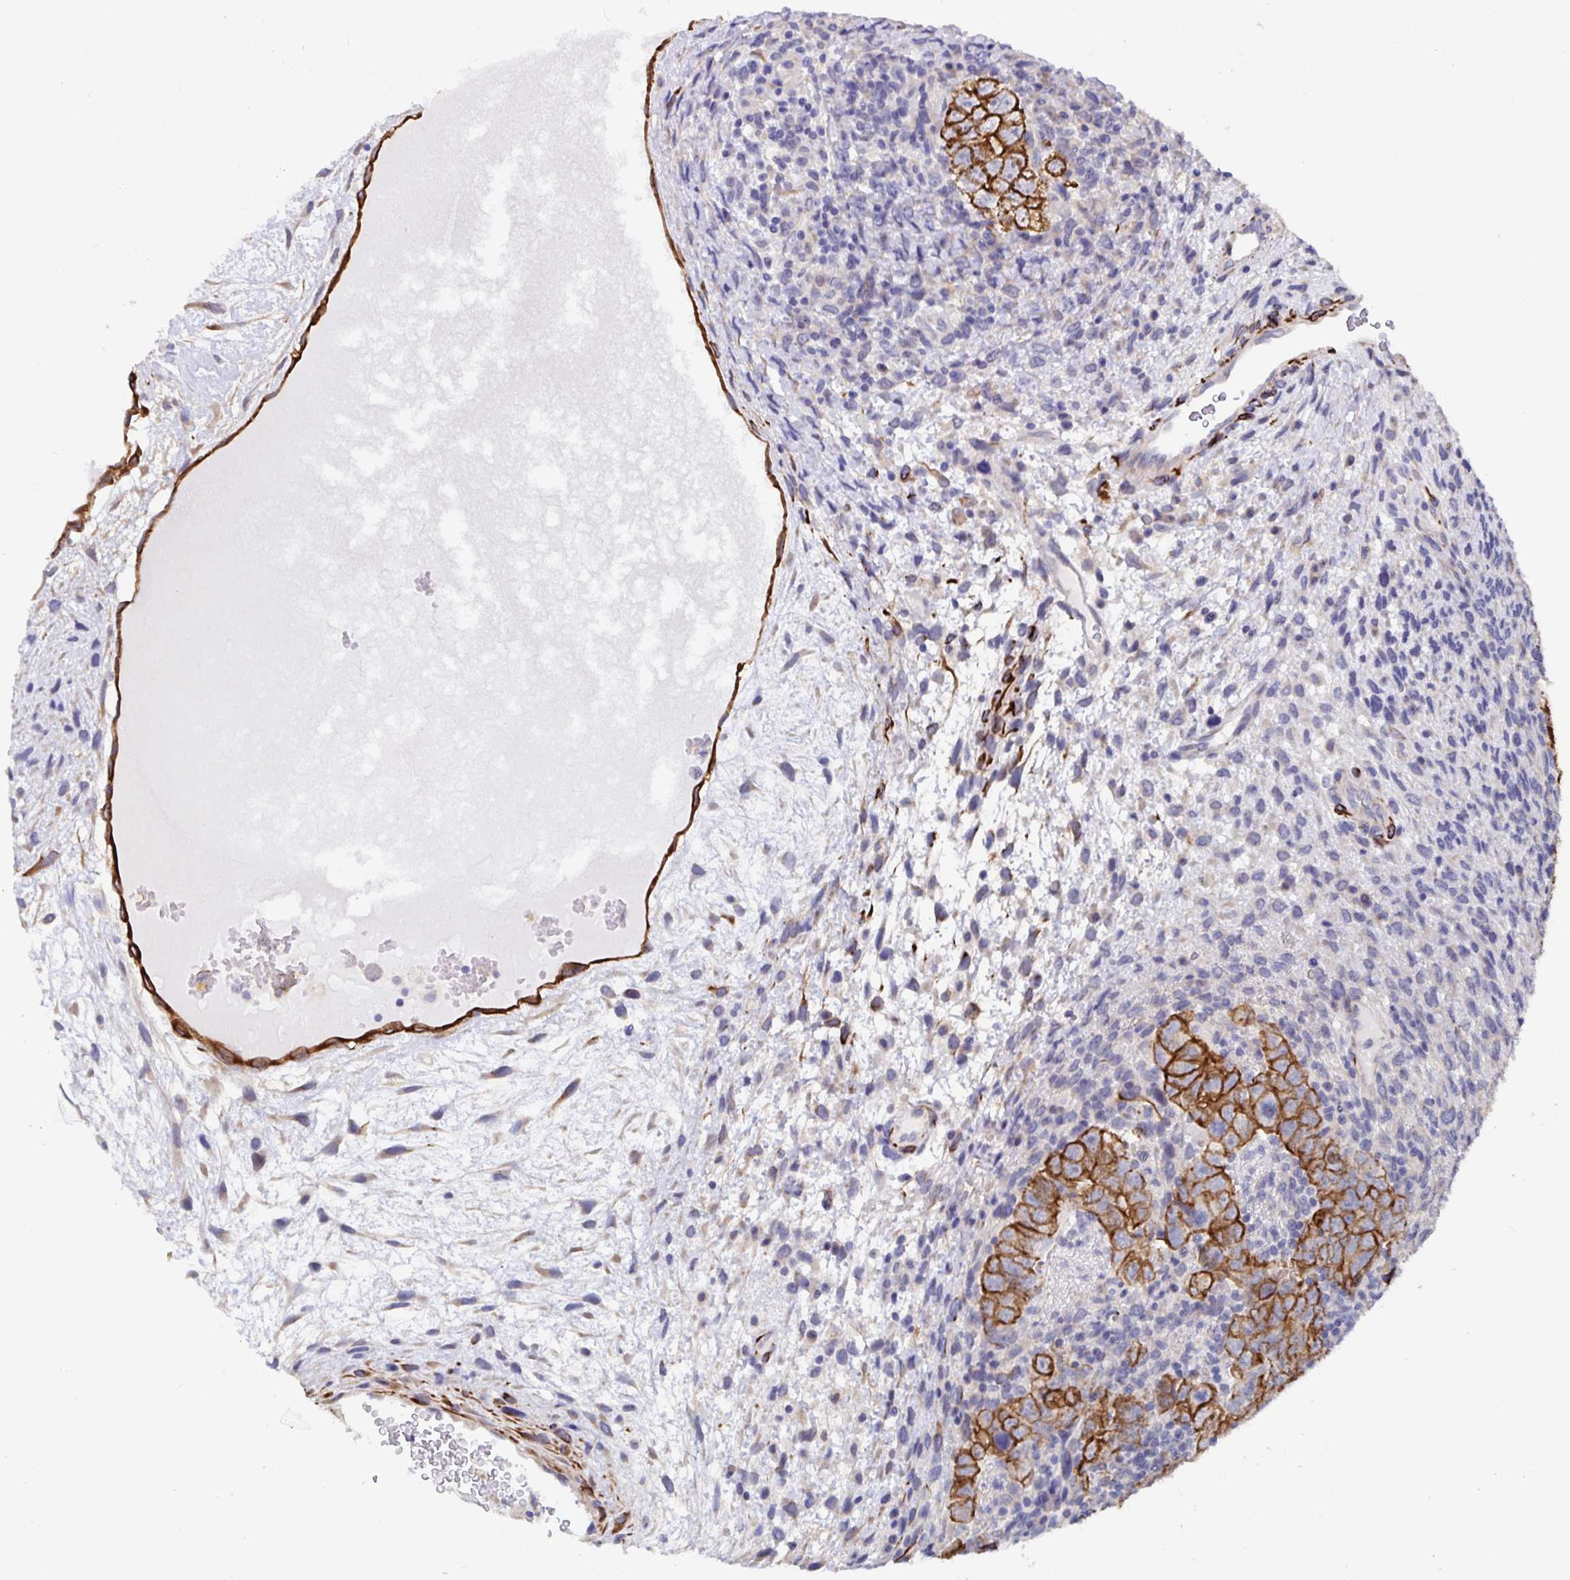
{"staining": {"intensity": "moderate", "quantity": "25%-75%", "location": "cytoplasmic/membranous"}, "tissue": "testis cancer", "cell_type": "Tumor cells", "image_type": "cancer", "snomed": [{"axis": "morphology", "description": "Carcinoma, Embryonal, NOS"}, {"axis": "topography", "description": "Testis"}], "caption": "About 25%-75% of tumor cells in human testis cancer (embryonal carcinoma) reveal moderate cytoplasmic/membranous protein positivity as visualized by brown immunohistochemical staining.", "gene": "ZIK1", "patient": {"sex": "male", "age": 24}}